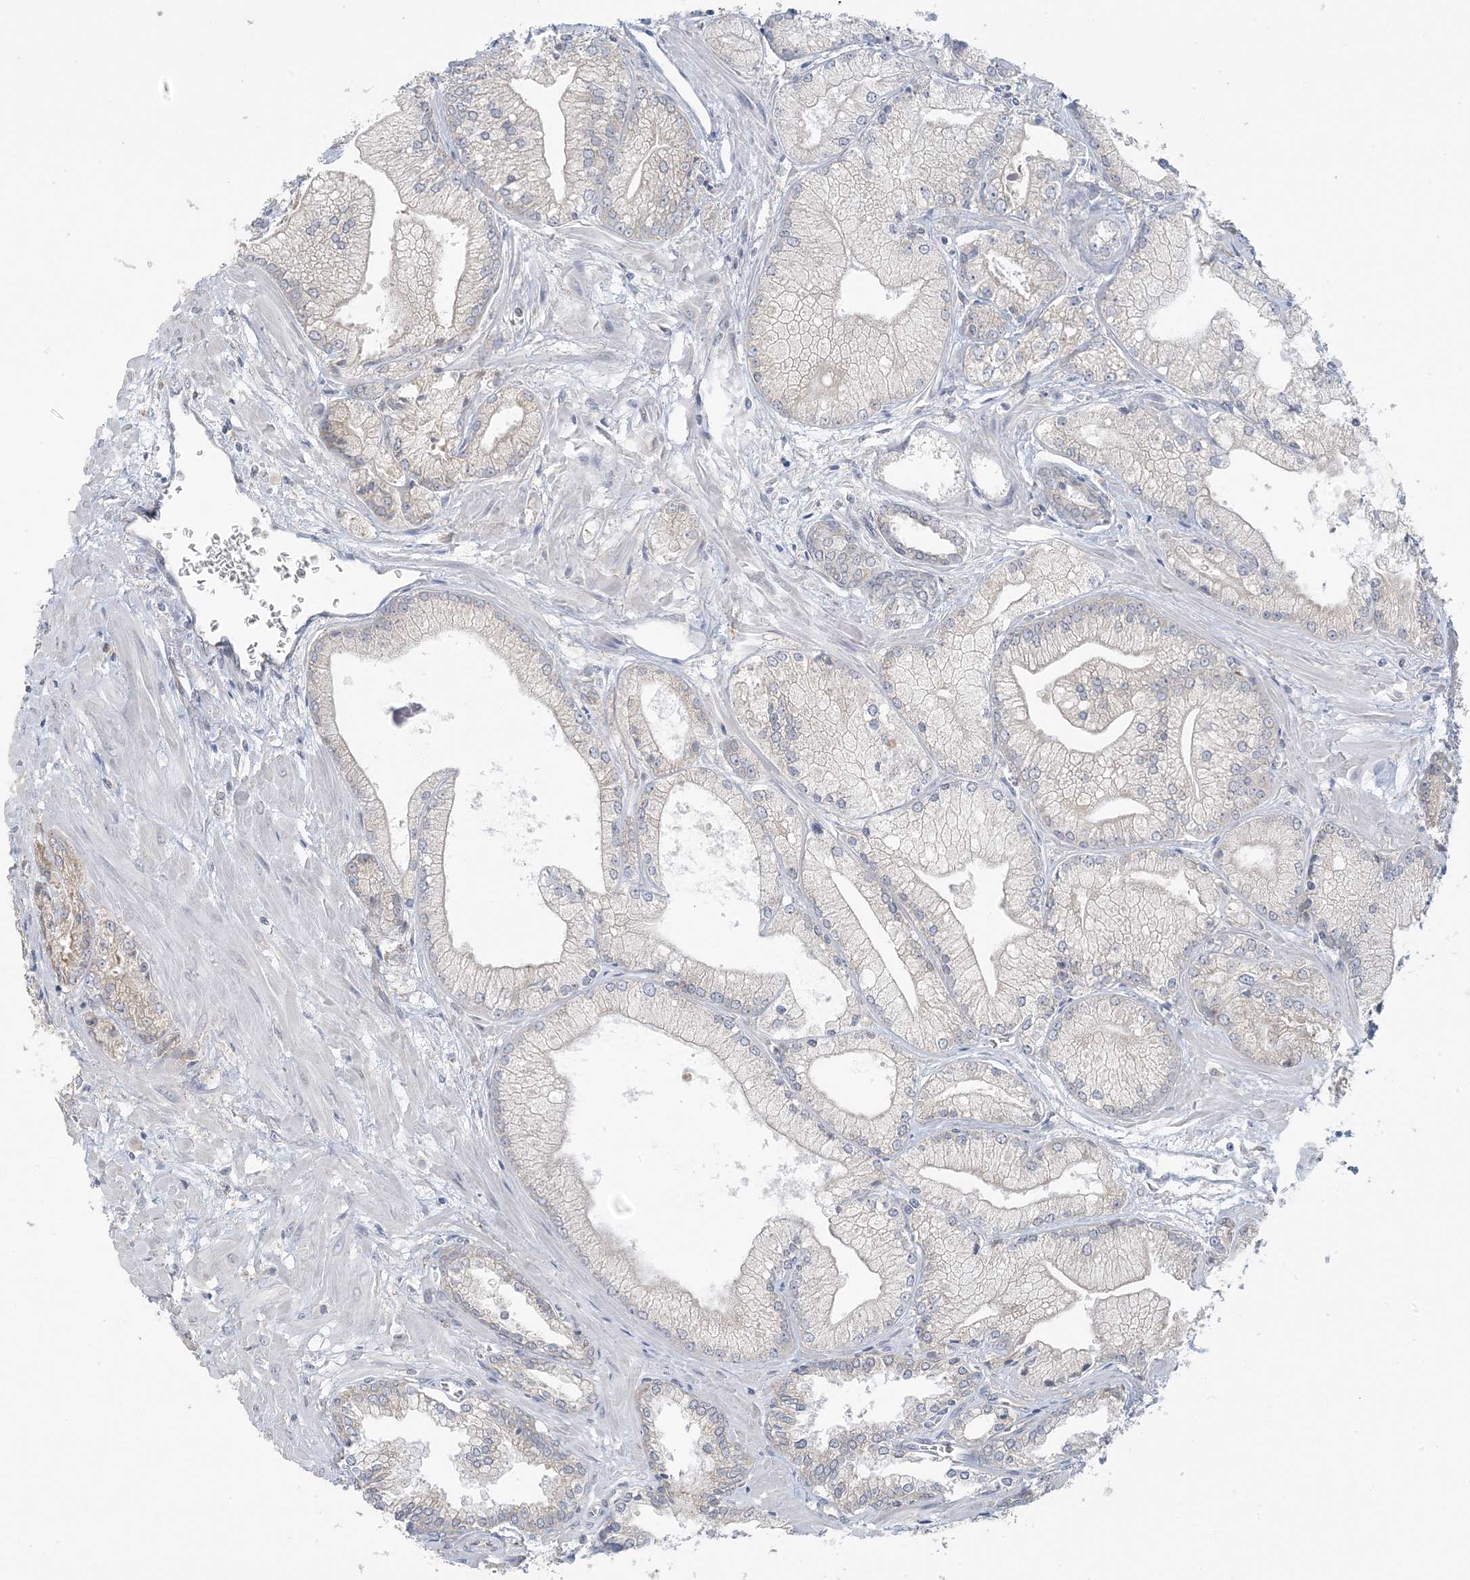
{"staining": {"intensity": "negative", "quantity": "none", "location": "none"}, "tissue": "prostate cancer", "cell_type": "Tumor cells", "image_type": "cancer", "snomed": [{"axis": "morphology", "description": "Adenocarcinoma, Low grade"}, {"axis": "topography", "description": "Prostate"}], "caption": "Prostate low-grade adenocarcinoma was stained to show a protein in brown. There is no significant expression in tumor cells.", "gene": "EEFSEC", "patient": {"sex": "male", "age": 67}}